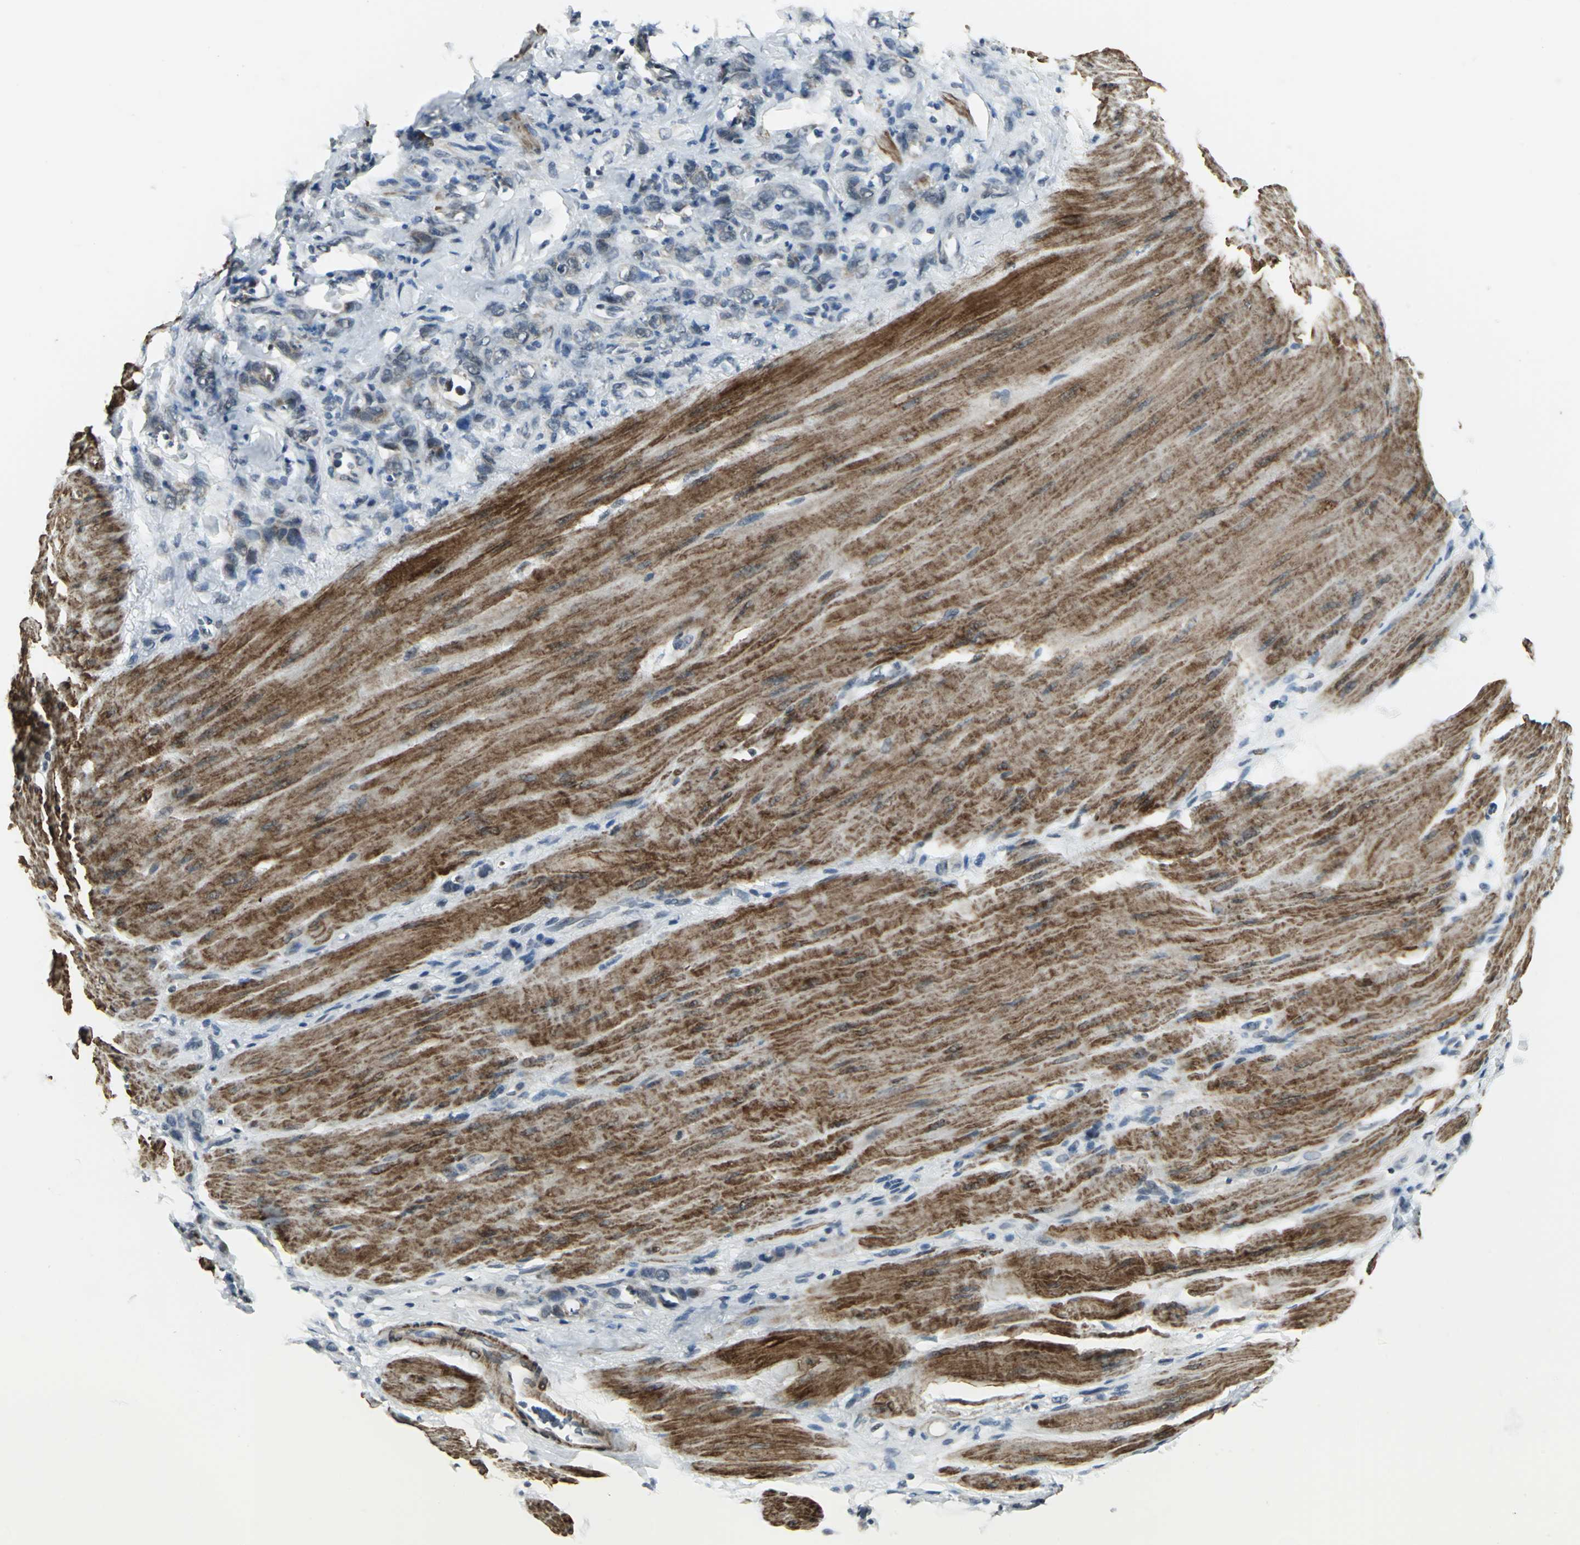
{"staining": {"intensity": "weak", "quantity": "<25%", "location": "cytoplasmic/membranous"}, "tissue": "stomach cancer", "cell_type": "Tumor cells", "image_type": "cancer", "snomed": [{"axis": "morphology", "description": "Normal tissue, NOS"}, {"axis": "morphology", "description": "Adenocarcinoma, NOS"}, {"axis": "topography", "description": "Stomach"}], "caption": "There is no significant staining in tumor cells of stomach cancer (adenocarcinoma). (DAB (3,3'-diaminobenzidine) IHC visualized using brightfield microscopy, high magnification).", "gene": "MTA1", "patient": {"sex": "male", "age": 82}}